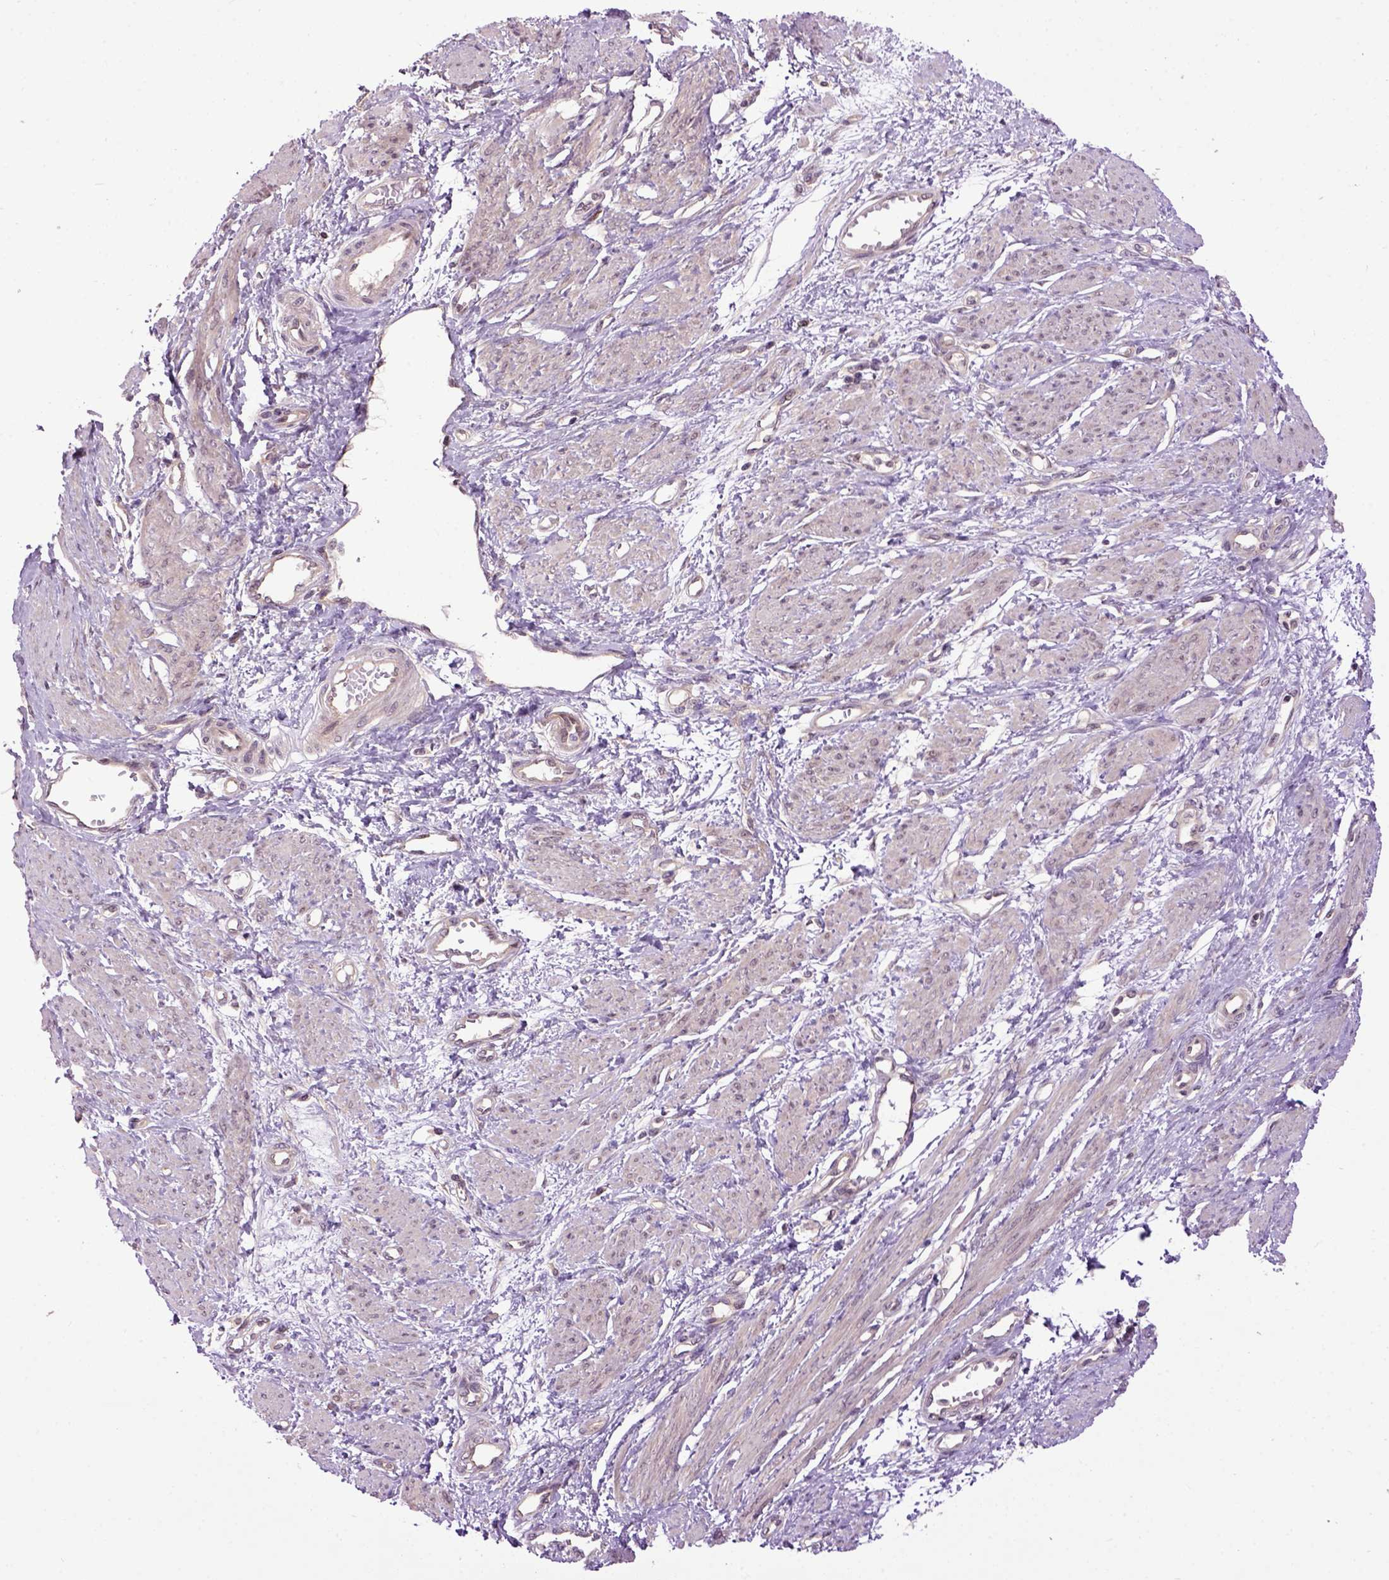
{"staining": {"intensity": "negative", "quantity": "none", "location": "none"}, "tissue": "smooth muscle", "cell_type": "Smooth muscle cells", "image_type": "normal", "snomed": [{"axis": "morphology", "description": "Normal tissue, NOS"}, {"axis": "topography", "description": "Smooth muscle"}, {"axis": "topography", "description": "Uterus"}], "caption": "The histopathology image displays no staining of smooth muscle cells in normal smooth muscle. (Stains: DAB immunohistochemistry (IHC) with hematoxylin counter stain, Microscopy: brightfield microscopy at high magnification).", "gene": "WDR48", "patient": {"sex": "female", "age": 39}}